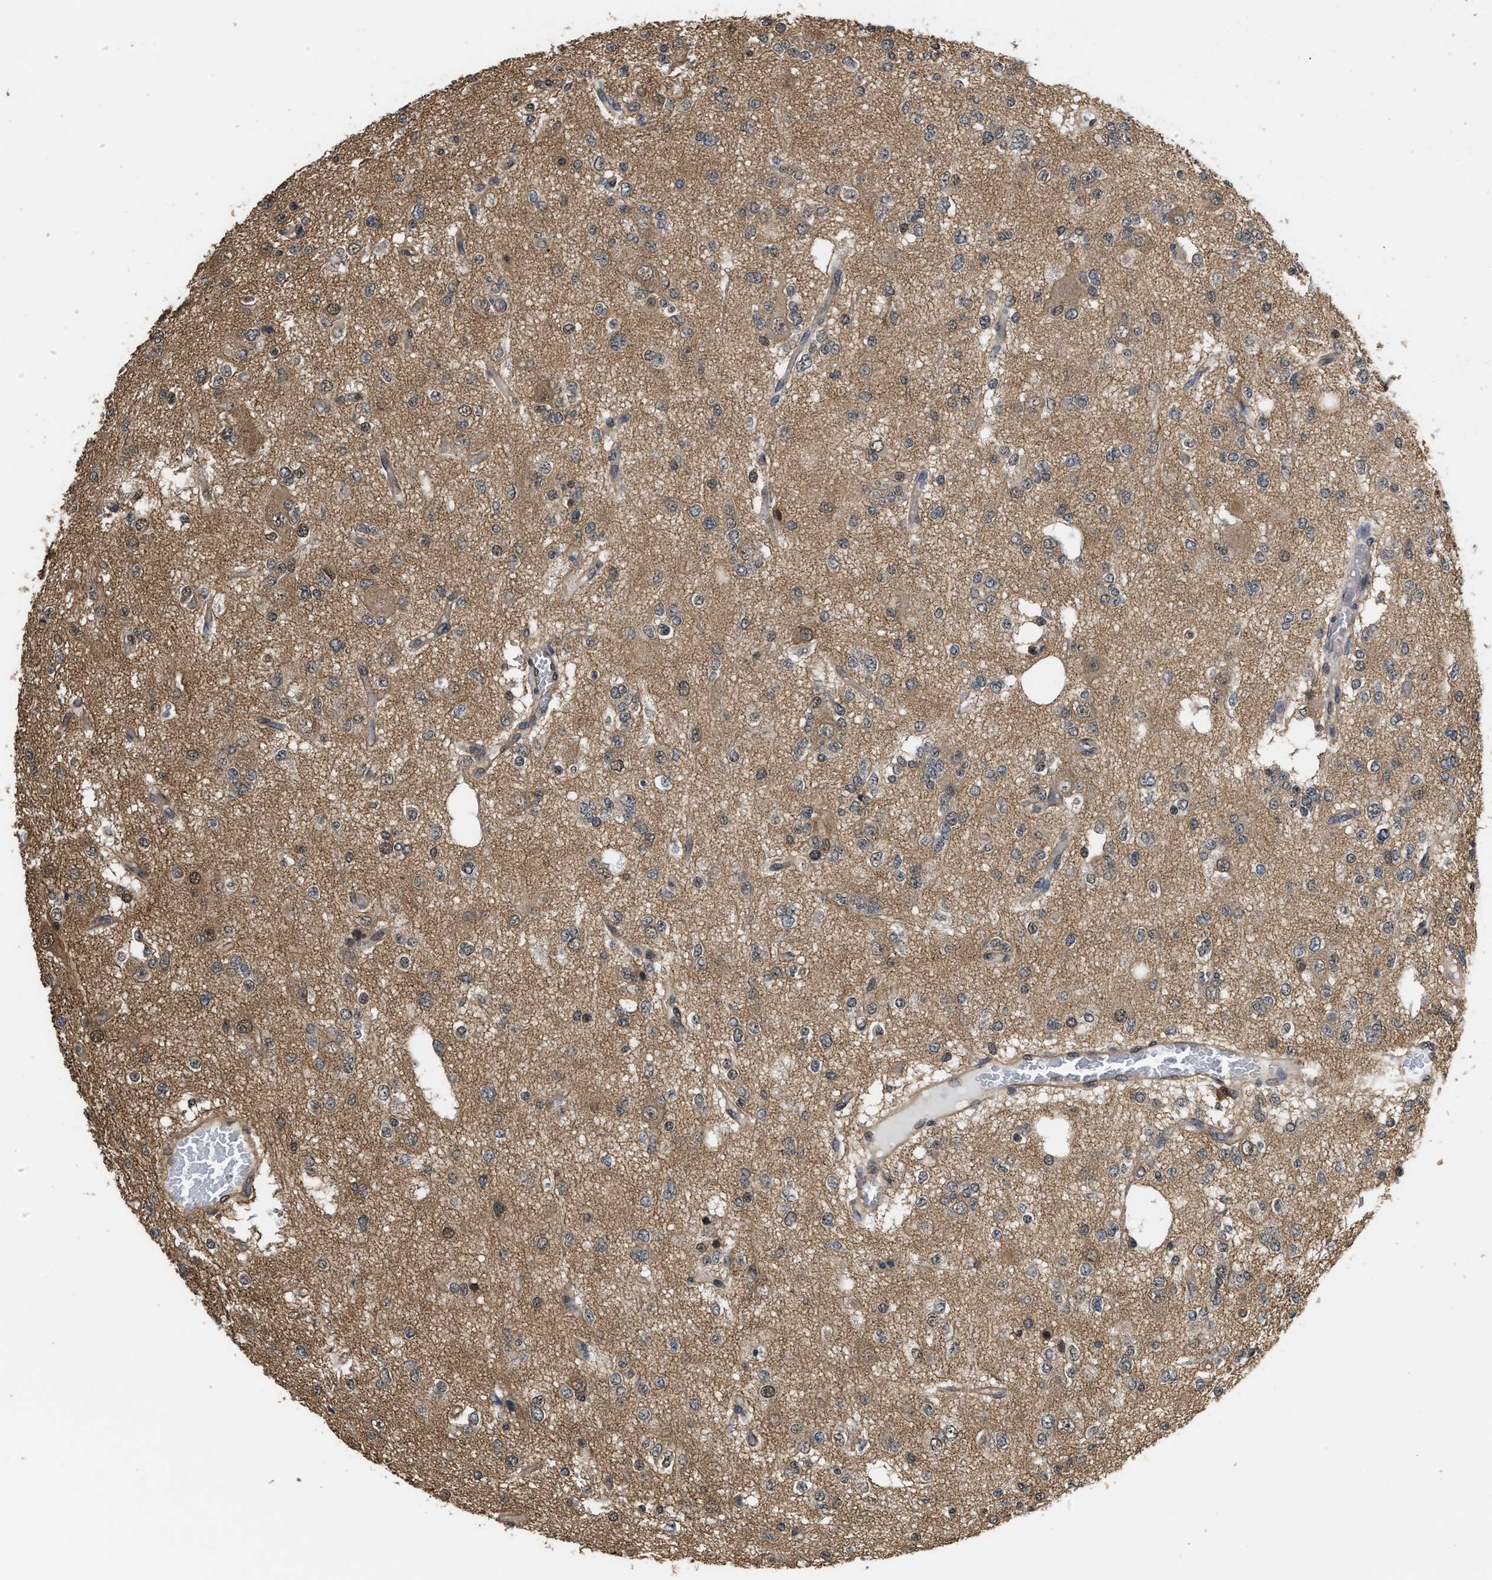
{"staining": {"intensity": "negative", "quantity": "none", "location": "none"}, "tissue": "glioma", "cell_type": "Tumor cells", "image_type": "cancer", "snomed": [{"axis": "morphology", "description": "Glioma, malignant, Low grade"}, {"axis": "topography", "description": "Brain"}], "caption": "This is an immunohistochemistry micrograph of human malignant low-grade glioma. There is no expression in tumor cells.", "gene": "SCAI", "patient": {"sex": "male", "age": 38}}